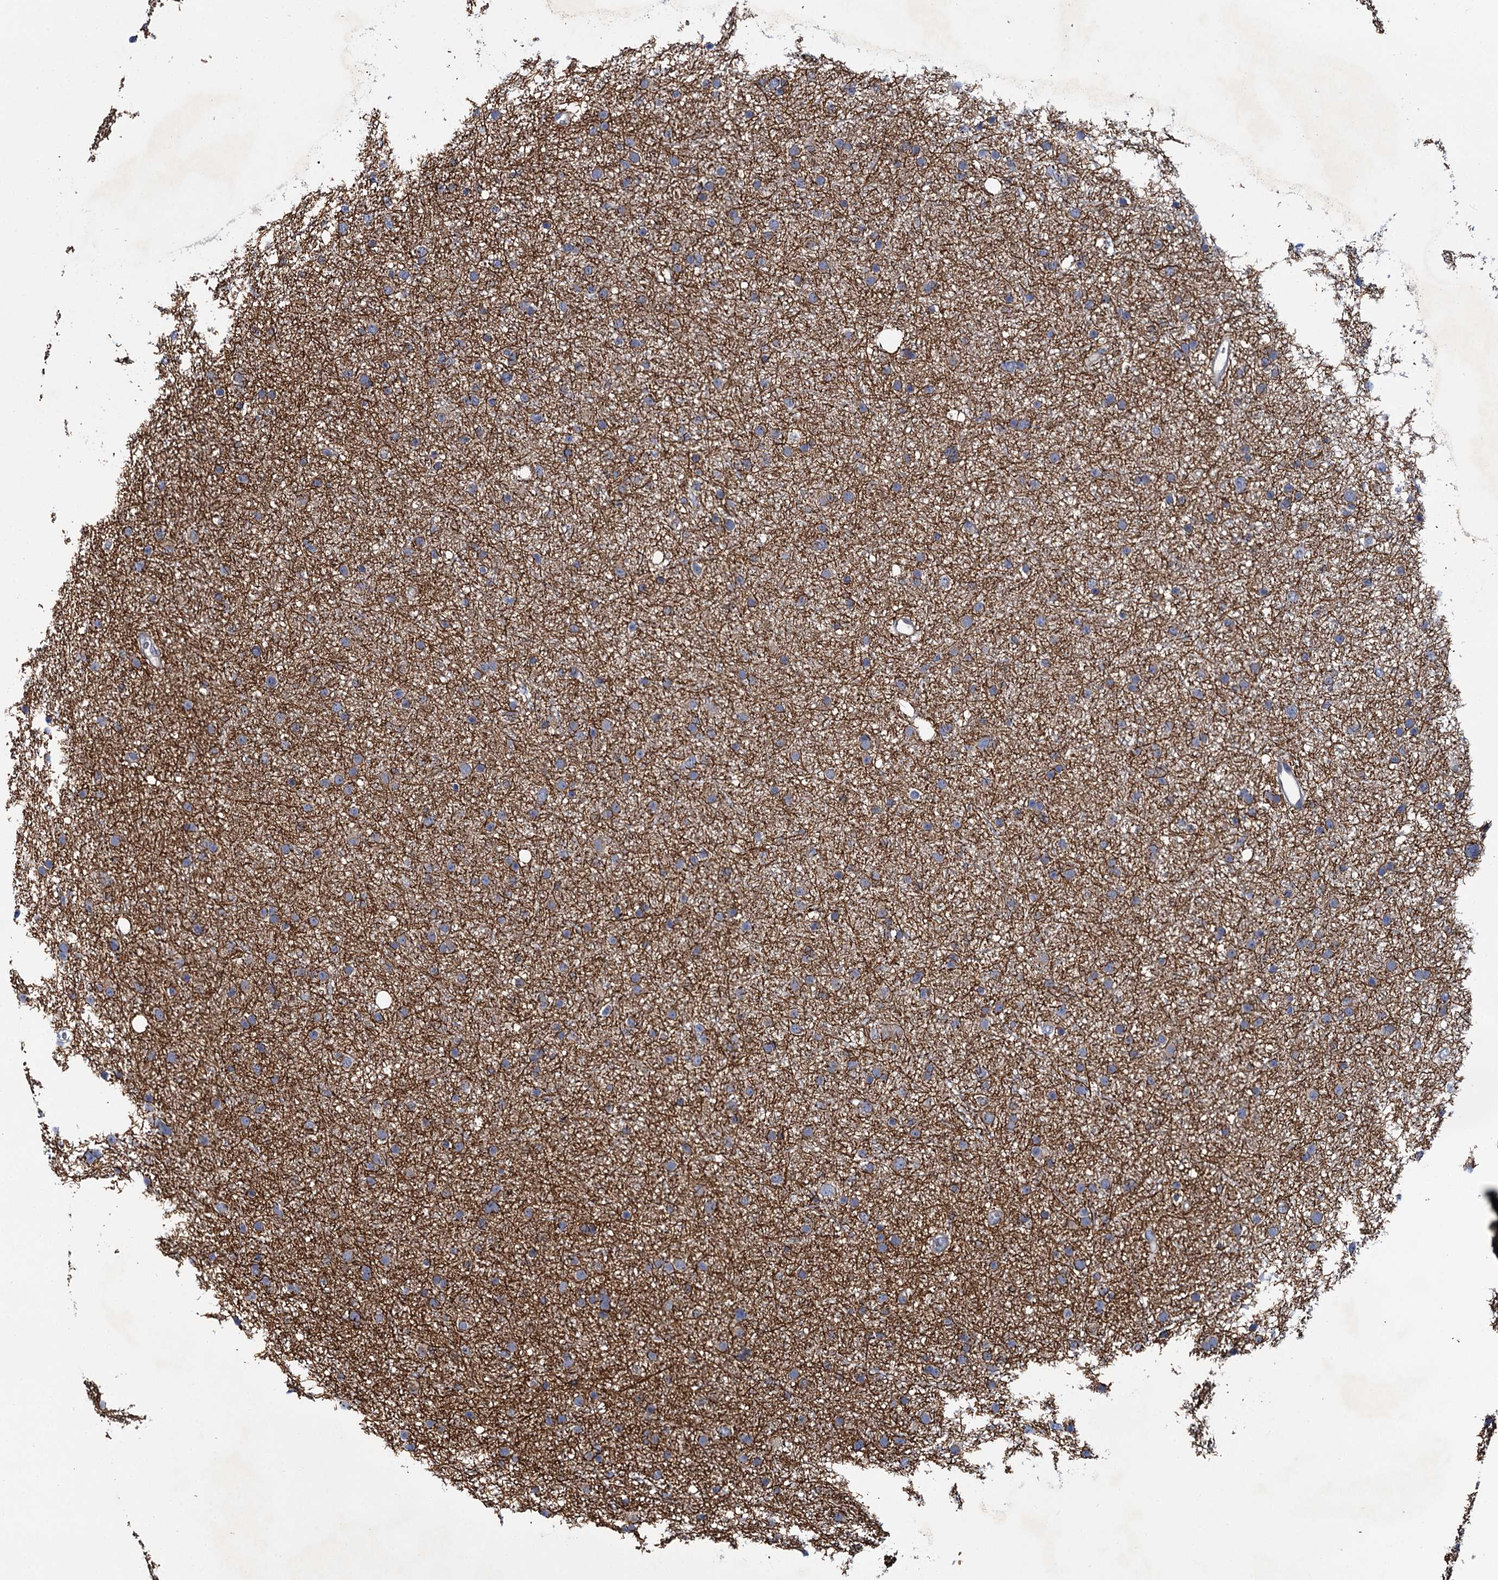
{"staining": {"intensity": "weak", "quantity": "<25%", "location": "cytoplasmic/membranous"}, "tissue": "glioma", "cell_type": "Tumor cells", "image_type": "cancer", "snomed": [{"axis": "morphology", "description": "Glioma, malignant, Low grade"}, {"axis": "topography", "description": "Cerebral cortex"}], "caption": "Protein analysis of malignant low-grade glioma exhibits no significant staining in tumor cells.", "gene": "CEP295", "patient": {"sex": "female", "age": 39}}